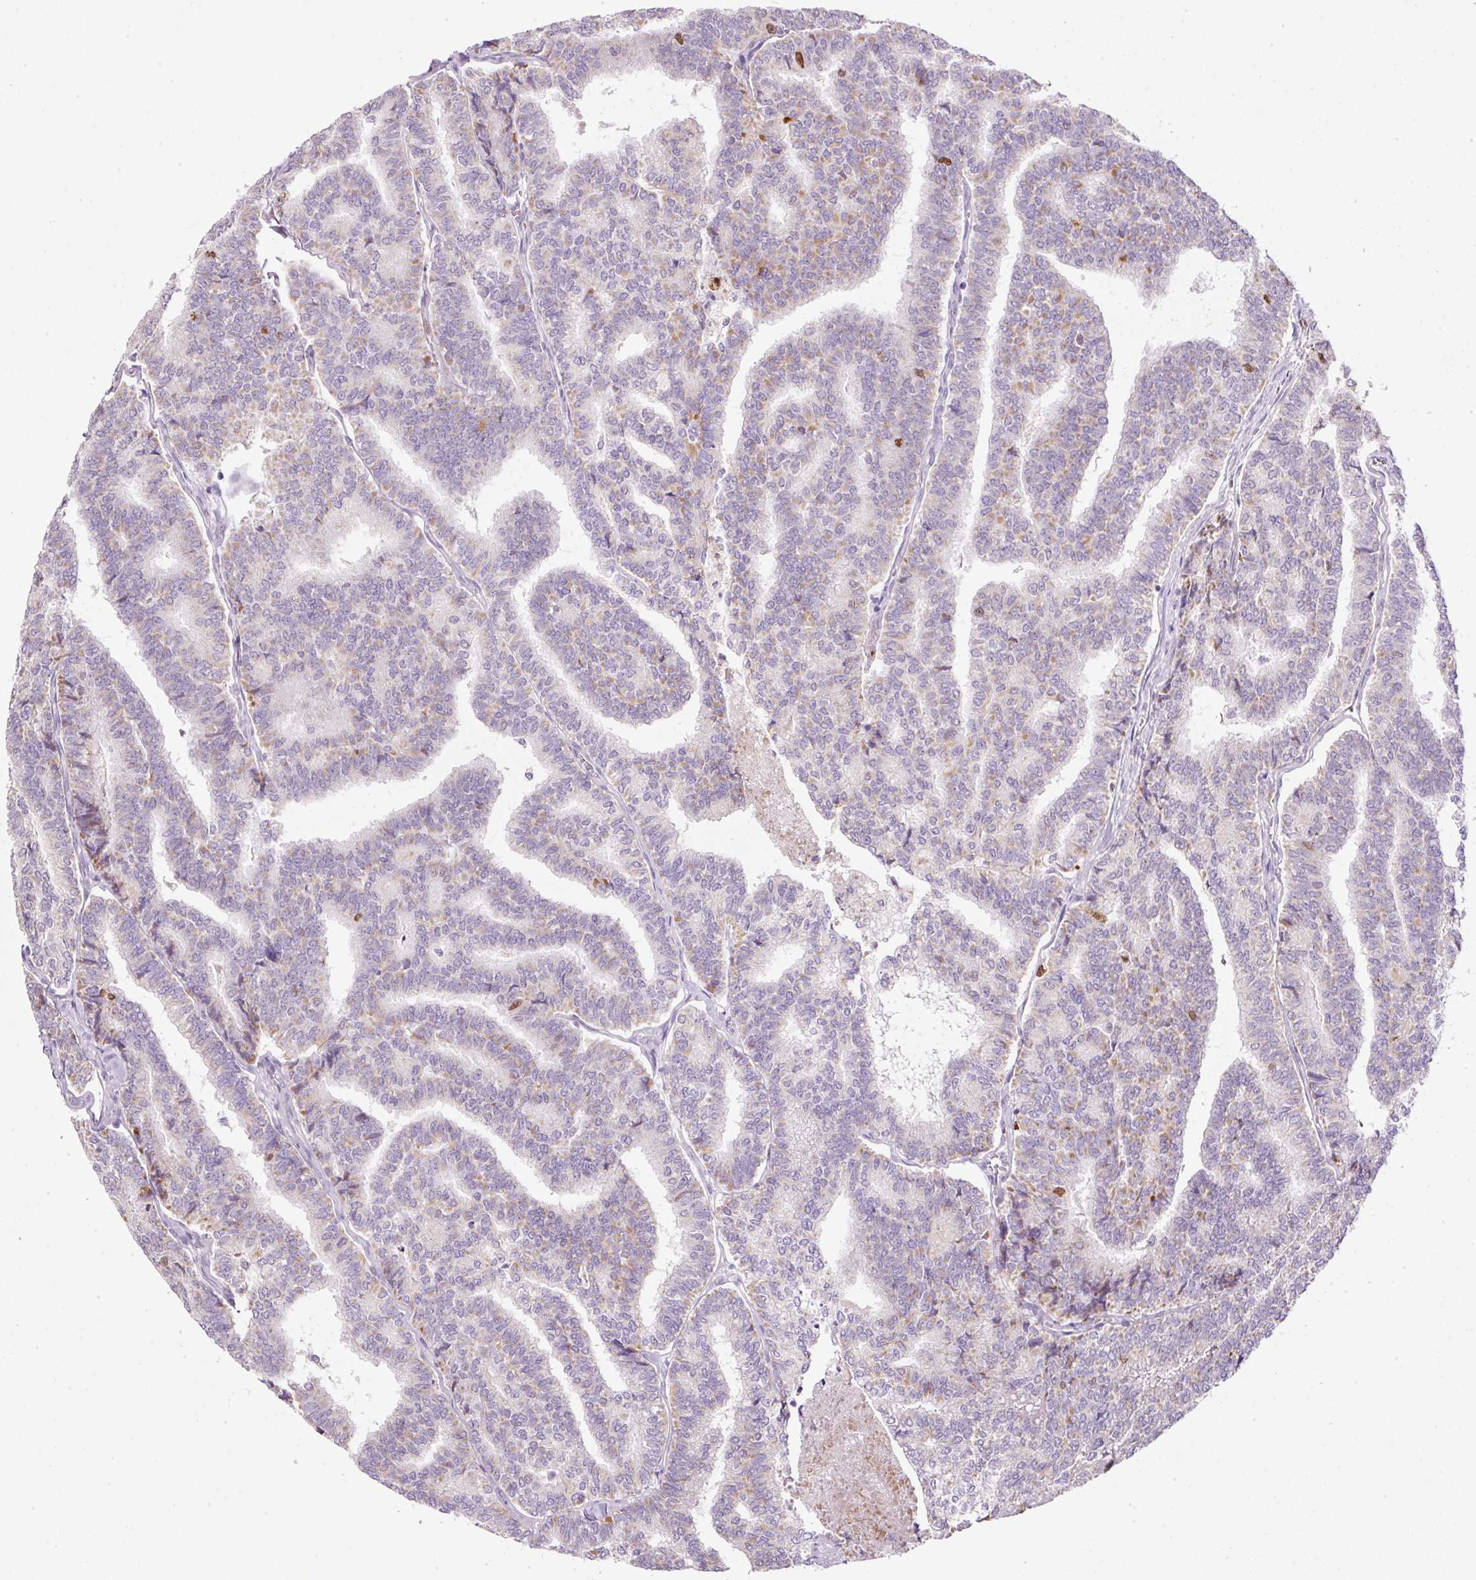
{"staining": {"intensity": "weak", "quantity": "25%-75%", "location": "cytoplasmic/membranous"}, "tissue": "thyroid cancer", "cell_type": "Tumor cells", "image_type": "cancer", "snomed": [{"axis": "morphology", "description": "Papillary adenocarcinoma, NOS"}, {"axis": "topography", "description": "Thyroid gland"}], "caption": "Protein expression analysis of human thyroid papillary adenocarcinoma reveals weak cytoplasmic/membranous staining in approximately 25%-75% of tumor cells. (Stains: DAB (3,3'-diaminobenzidine) in brown, nuclei in blue, Microscopy: brightfield microscopy at high magnification).", "gene": "KPNA2", "patient": {"sex": "female", "age": 35}}